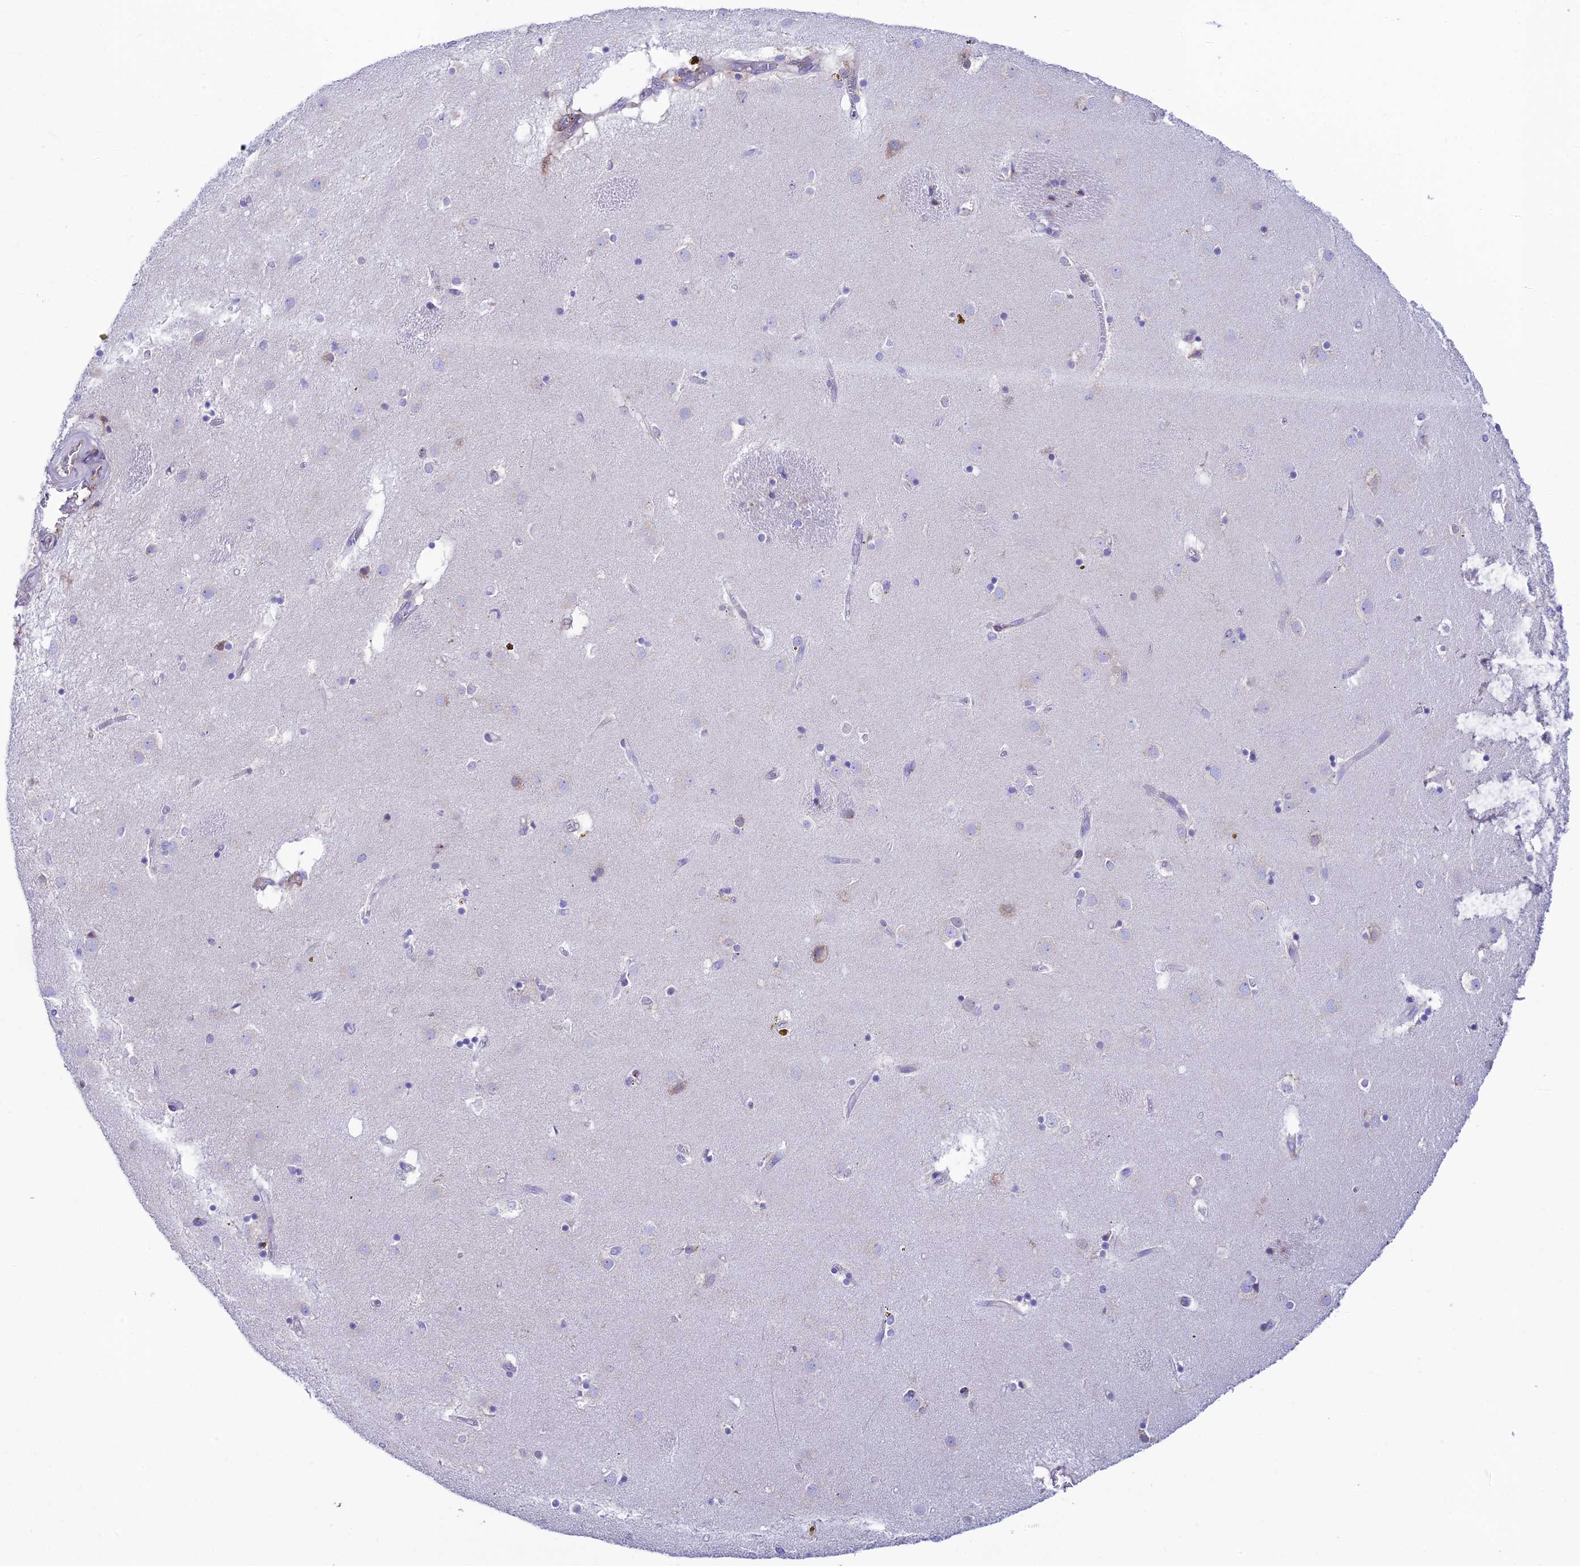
{"staining": {"intensity": "negative", "quantity": "none", "location": "none"}, "tissue": "caudate", "cell_type": "Glial cells", "image_type": "normal", "snomed": [{"axis": "morphology", "description": "Normal tissue, NOS"}, {"axis": "topography", "description": "Lateral ventricle wall"}], "caption": "Caudate stained for a protein using immunohistochemistry reveals no expression glial cells.", "gene": "TUBGCP6", "patient": {"sex": "male", "age": 70}}